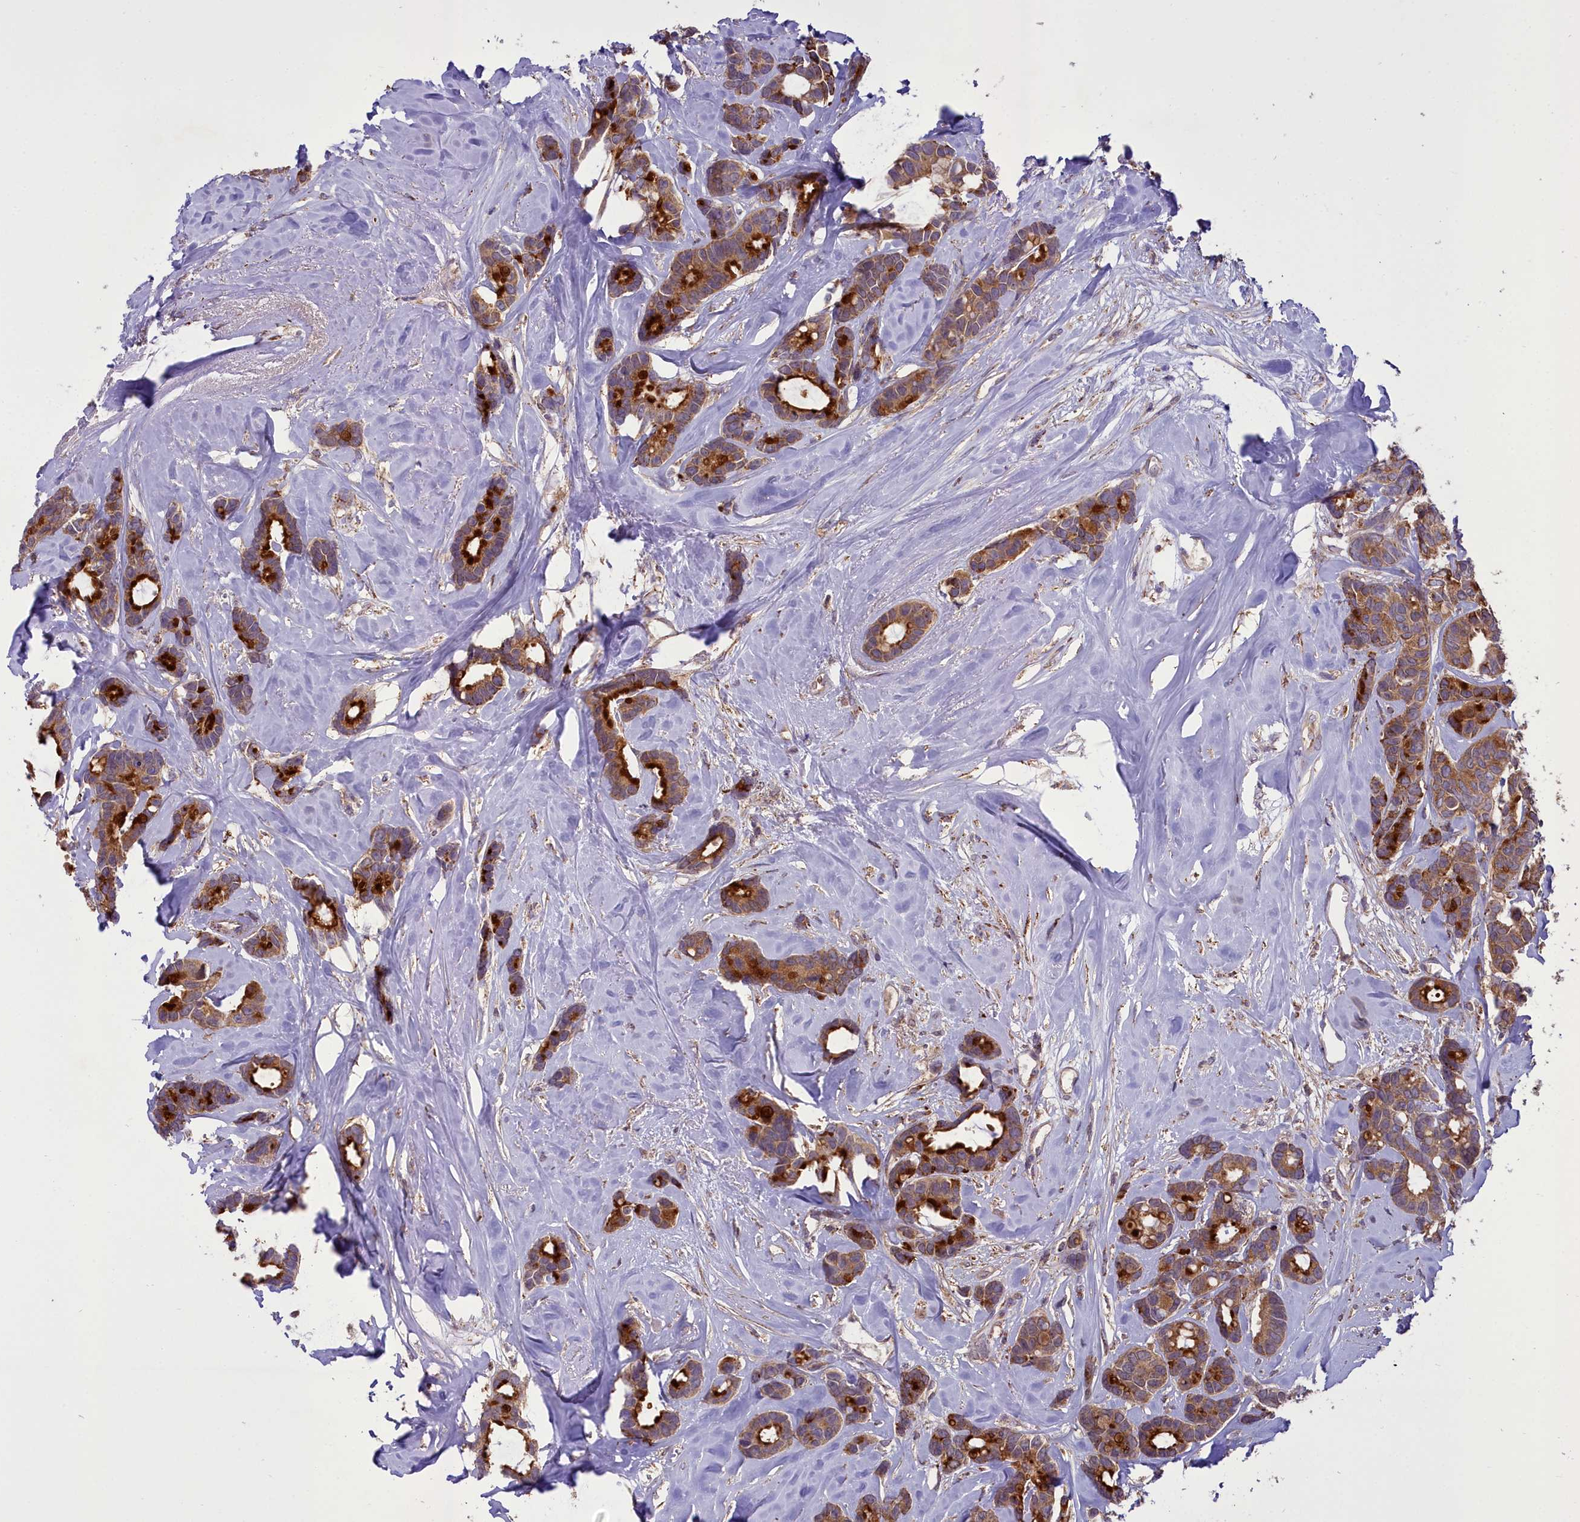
{"staining": {"intensity": "moderate", "quantity": ">75%", "location": "cytoplasmic/membranous"}, "tissue": "breast cancer", "cell_type": "Tumor cells", "image_type": "cancer", "snomed": [{"axis": "morphology", "description": "Duct carcinoma"}, {"axis": "topography", "description": "Breast"}], "caption": "The micrograph demonstrates staining of breast invasive ductal carcinoma, revealing moderate cytoplasmic/membranous protein staining (brown color) within tumor cells.", "gene": "TBC1D24", "patient": {"sex": "female", "age": 87}}